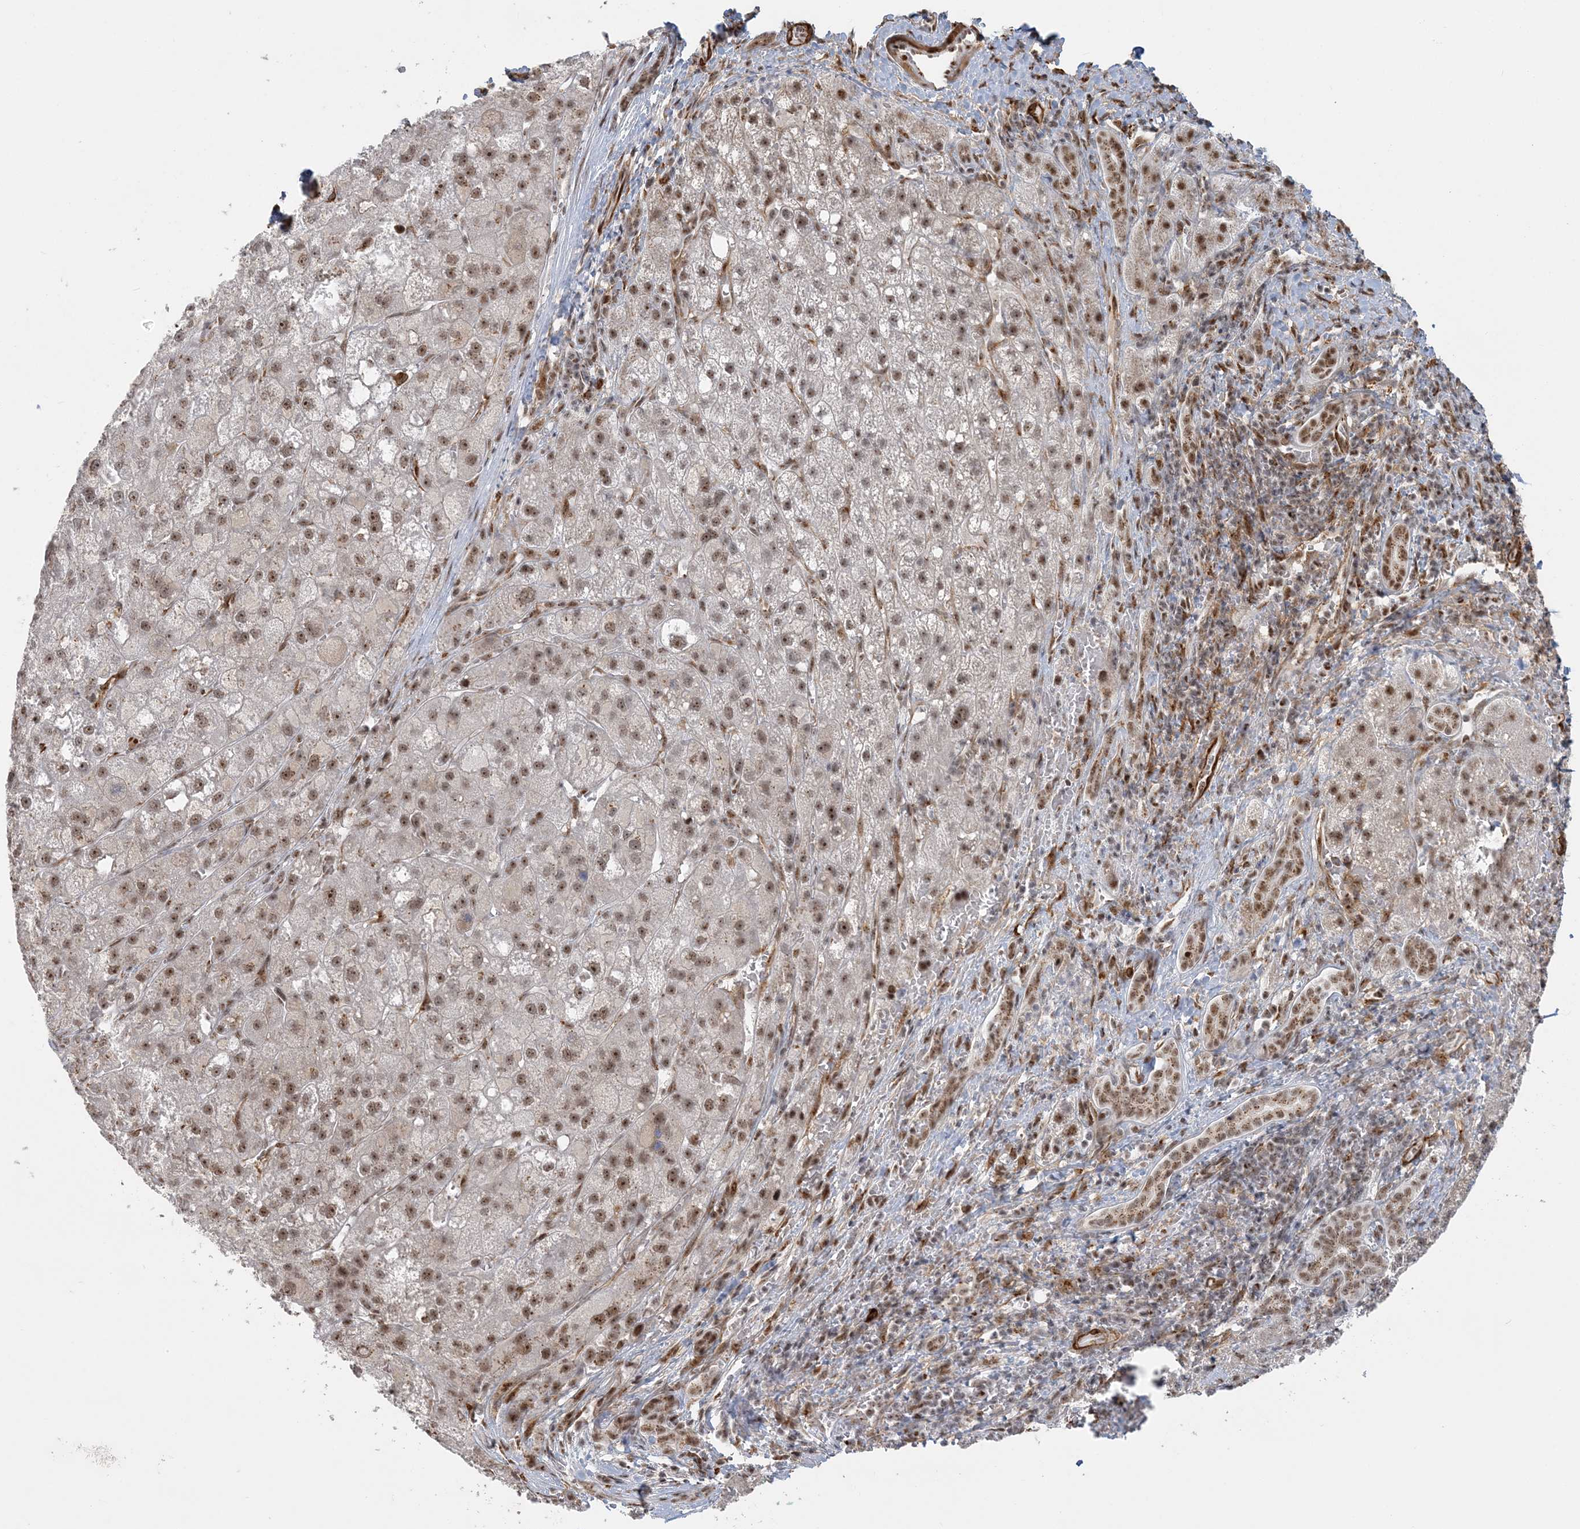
{"staining": {"intensity": "moderate", "quantity": ">75%", "location": "nuclear"}, "tissue": "liver cancer", "cell_type": "Tumor cells", "image_type": "cancer", "snomed": [{"axis": "morphology", "description": "Carcinoma, Hepatocellular, NOS"}, {"axis": "topography", "description": "Liver"}], "caption": "An image showing moderate nuclear expression in about >75% of tumor cells in liver cancer (hepatocellular carcinoma), as visualized by brown immunohistochemical staining.", "gene": "PLRG1", "patient": {"sex": "male", "age": 57}}